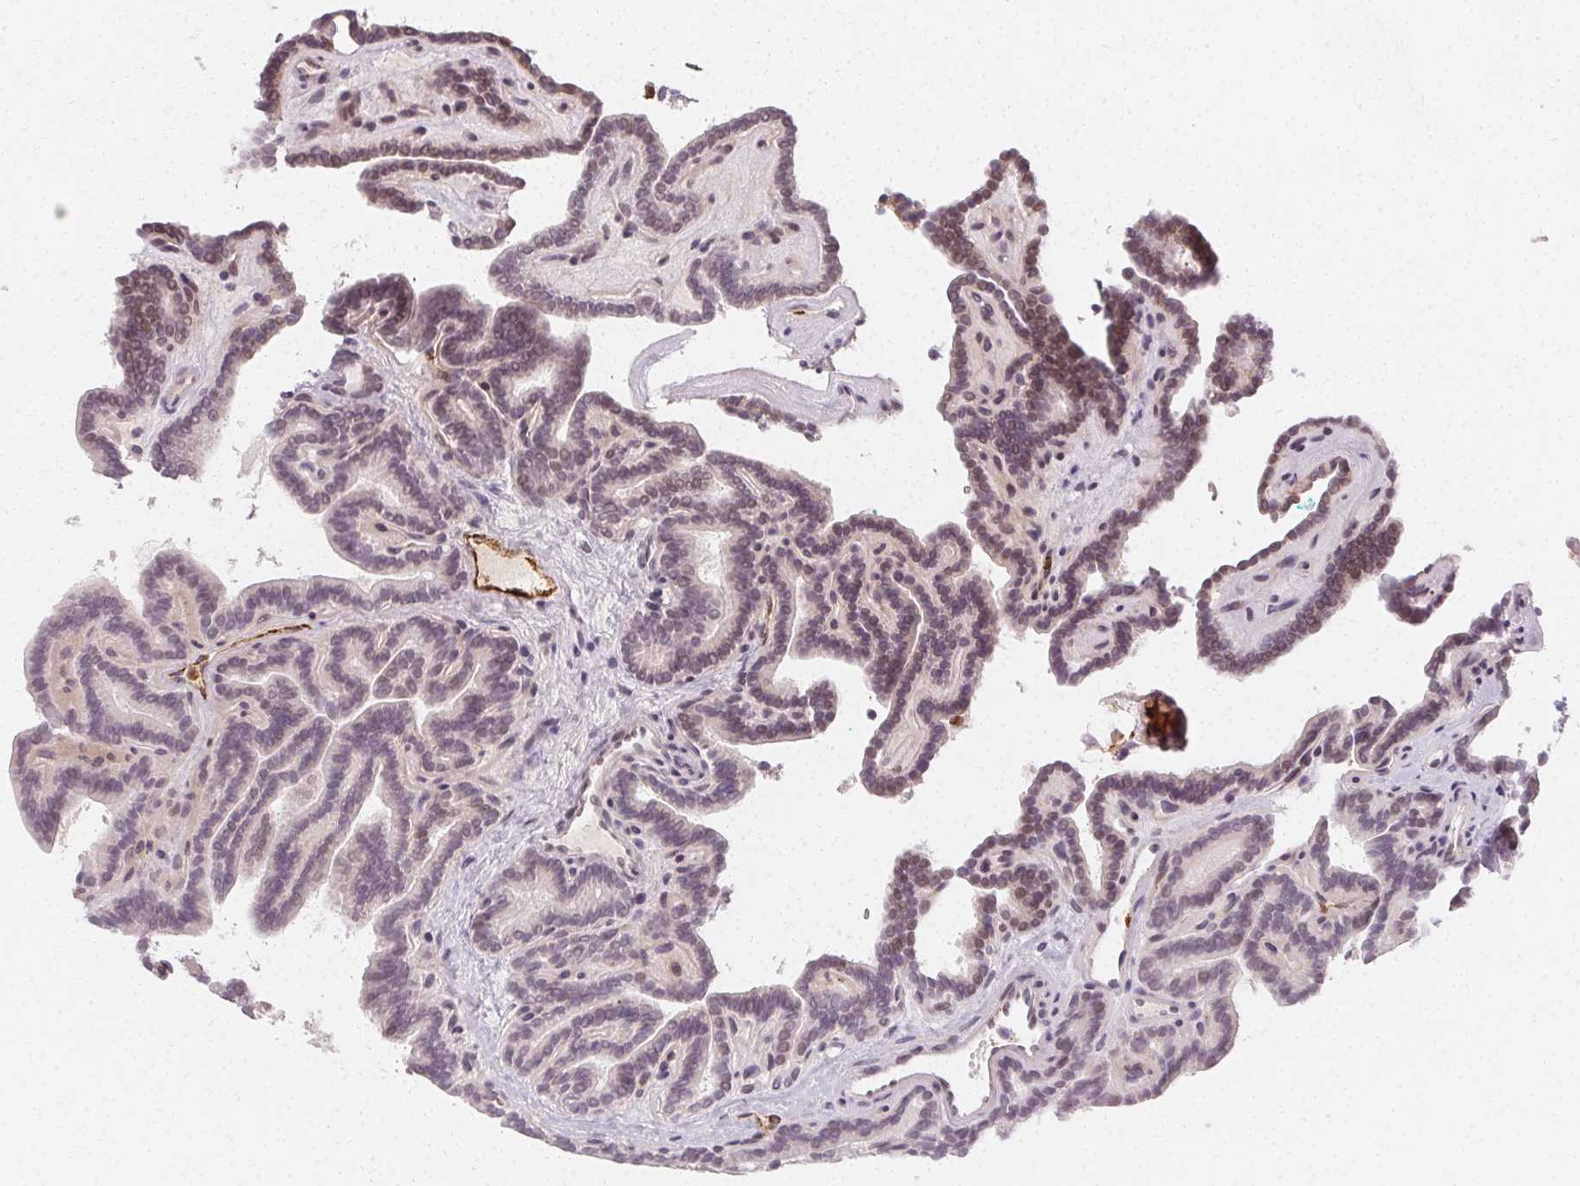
{"staining": {"intensity": "weak", "quantity": "<25%", "location": "nuclear"}, "tissue": "thyroid cancer", "cell_type": "Tumor cells", "image_type": "cancer", "snomed": [{"axis": "morphology", "description": "Papillary adenocarcinoma, NOS"}, {"axis": "topography", "description": "Thyroid gland"}], "caption": "An image of human thyroid cancer (papillary adenocarcinoma) is negative for staining in tumor cells.", "gene": "CLCNKB", "patient": {"sex": "female", "age": 21}}